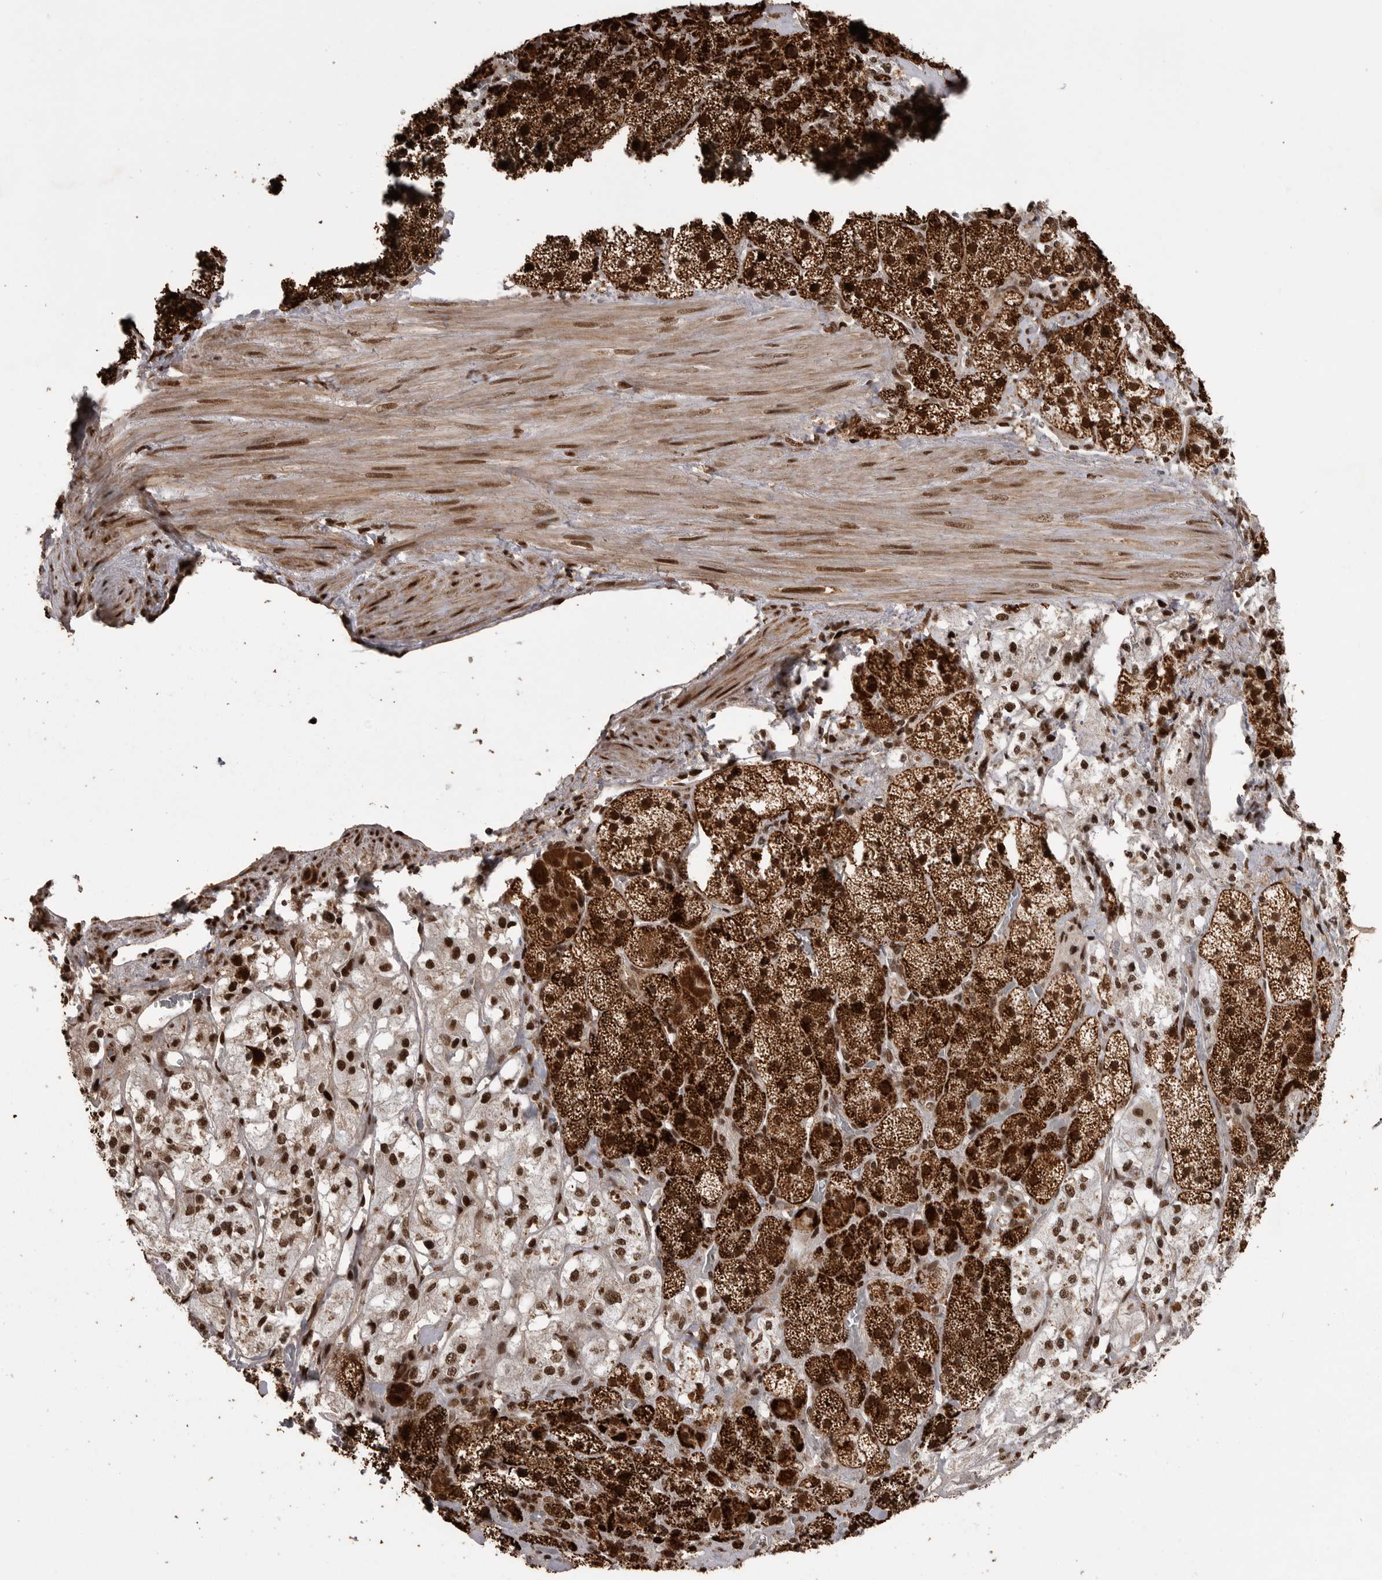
{"staining": {"intensity": "strong", "quantity": ">75%", "location": "cytoplasmic/membranous,nuclear"}, "tissue": "adrenal gland", "cell_type": "Glandular cells", "image_type": "normal", "snomed": [{"axis": "morphology", "description": "Normal tissue, NOS"}, {"axis": "topography", "description": "Adrenal gland"}], "caption": "A high-resolution micrograph shows immunohistochemistry (IHC) staining of normal adrenal gland, which shows strong cytoplasmic/membranous,nuclear staining in about >75% of glandular cells.", "gene": "PPP1R8", "patient": {"sex": "male", "age": 57}}